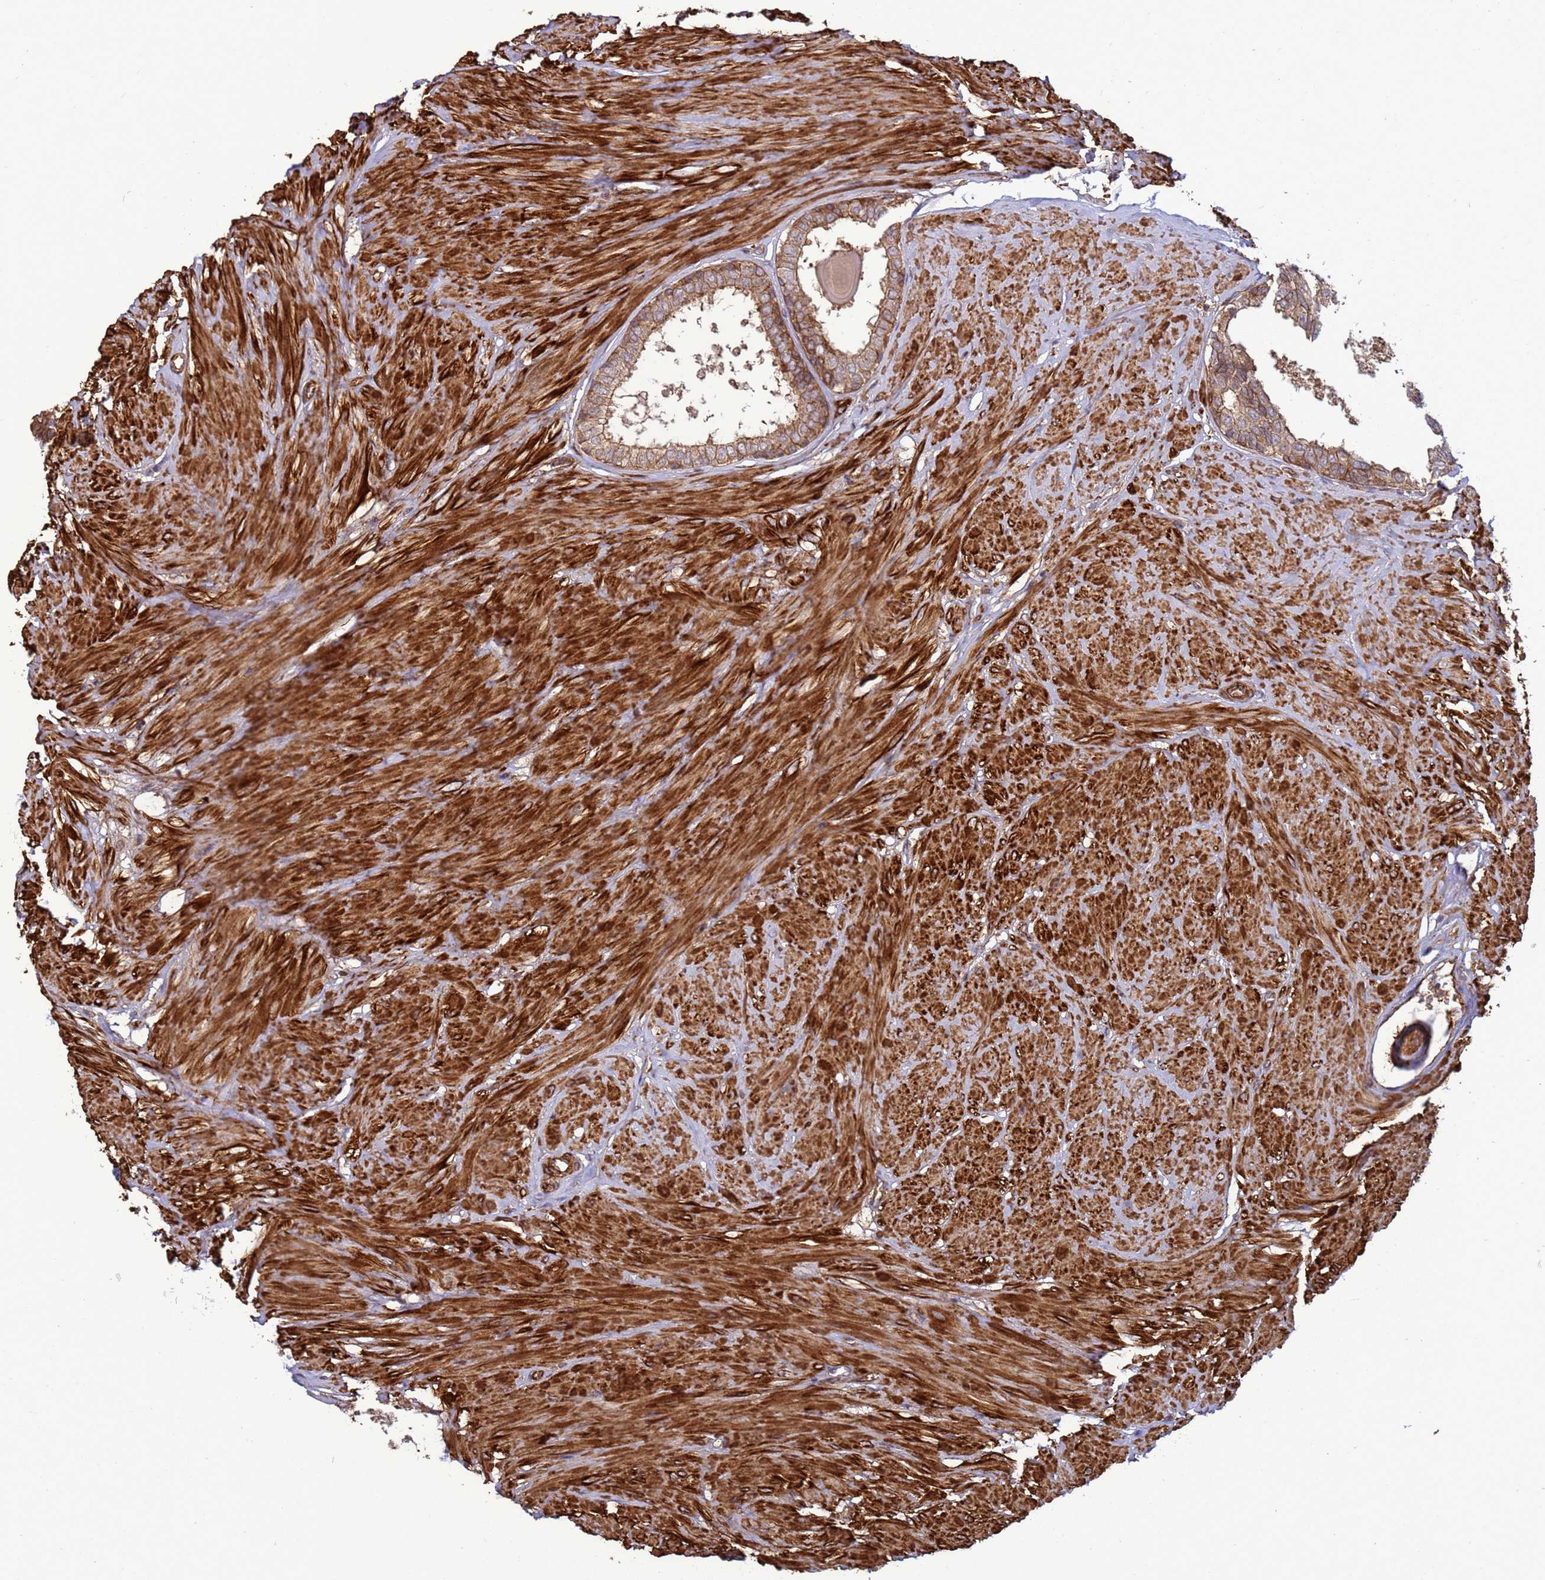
{"staining": {"intensity": "strong", "quantity": ">75%", "location": "cytoplasmic/membranous"}, "tissue": "prostate", "cell_type": "Glandular cells", "image_type": "normal", "snomed": [{"axis": "morphology", "description": "Normal tissue, NOS"}, {"axis": "topography", "description": "Prostate"}], "caption": "Immunohistochemical staining of benign prostate displays strong cytoplasmic/membranous protein expression in about >75% of glandular cells. The staining is performed using DAB (3,3'-diaminobenzidine) brown chromogen to label protein expression. The nuclei are counter-stained blue using hematoxylin.", "gene": "CNOT1", "patient": {"sex": "male", "age": 48}}